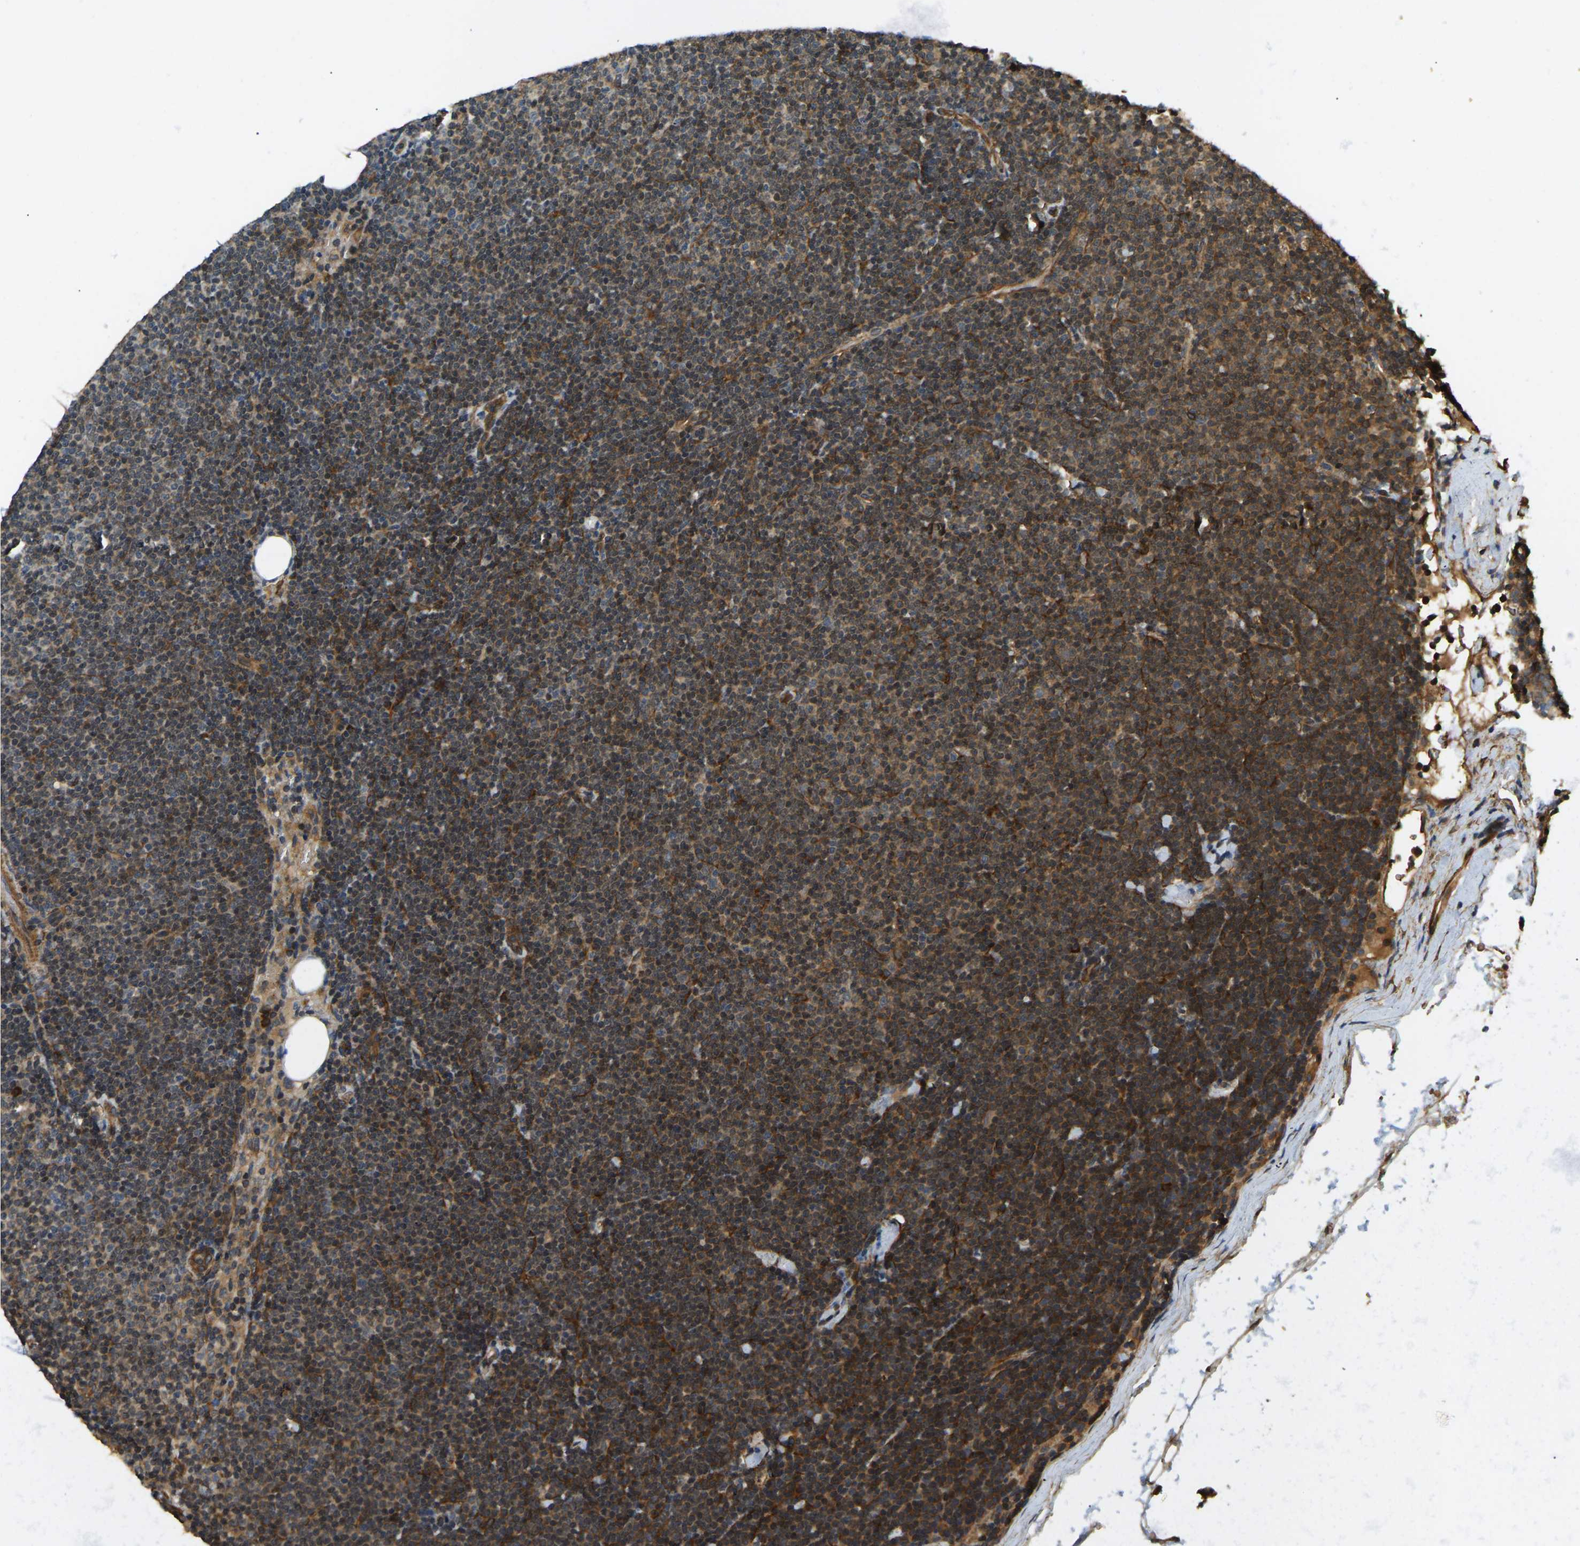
{"staining": {"intensity": "moderate", "quantity": "25%-75%", "location": "cytoplasmic/membranous"}, "tissue": "lymphoma", "cell_type": "Tumor cells", "image_type": "cancer", "snomed": [{"axis": "morphology", "description": "Malignant lymphoma, non-Hodgkin's type, Low grade"}, {"axis": "topography", "description": "Lymph node"}], "caption": "Low-grade malignant lymphoma, non-Hodgkin's type stained for a protein exhibits moderate cytoplasmic/membranous positivity in tumor cells. (Brightfield microscopy of DAB IHC at high magnification).", "gene": "ERGIC1", "patient": {"sex": "female", "age": 53}}